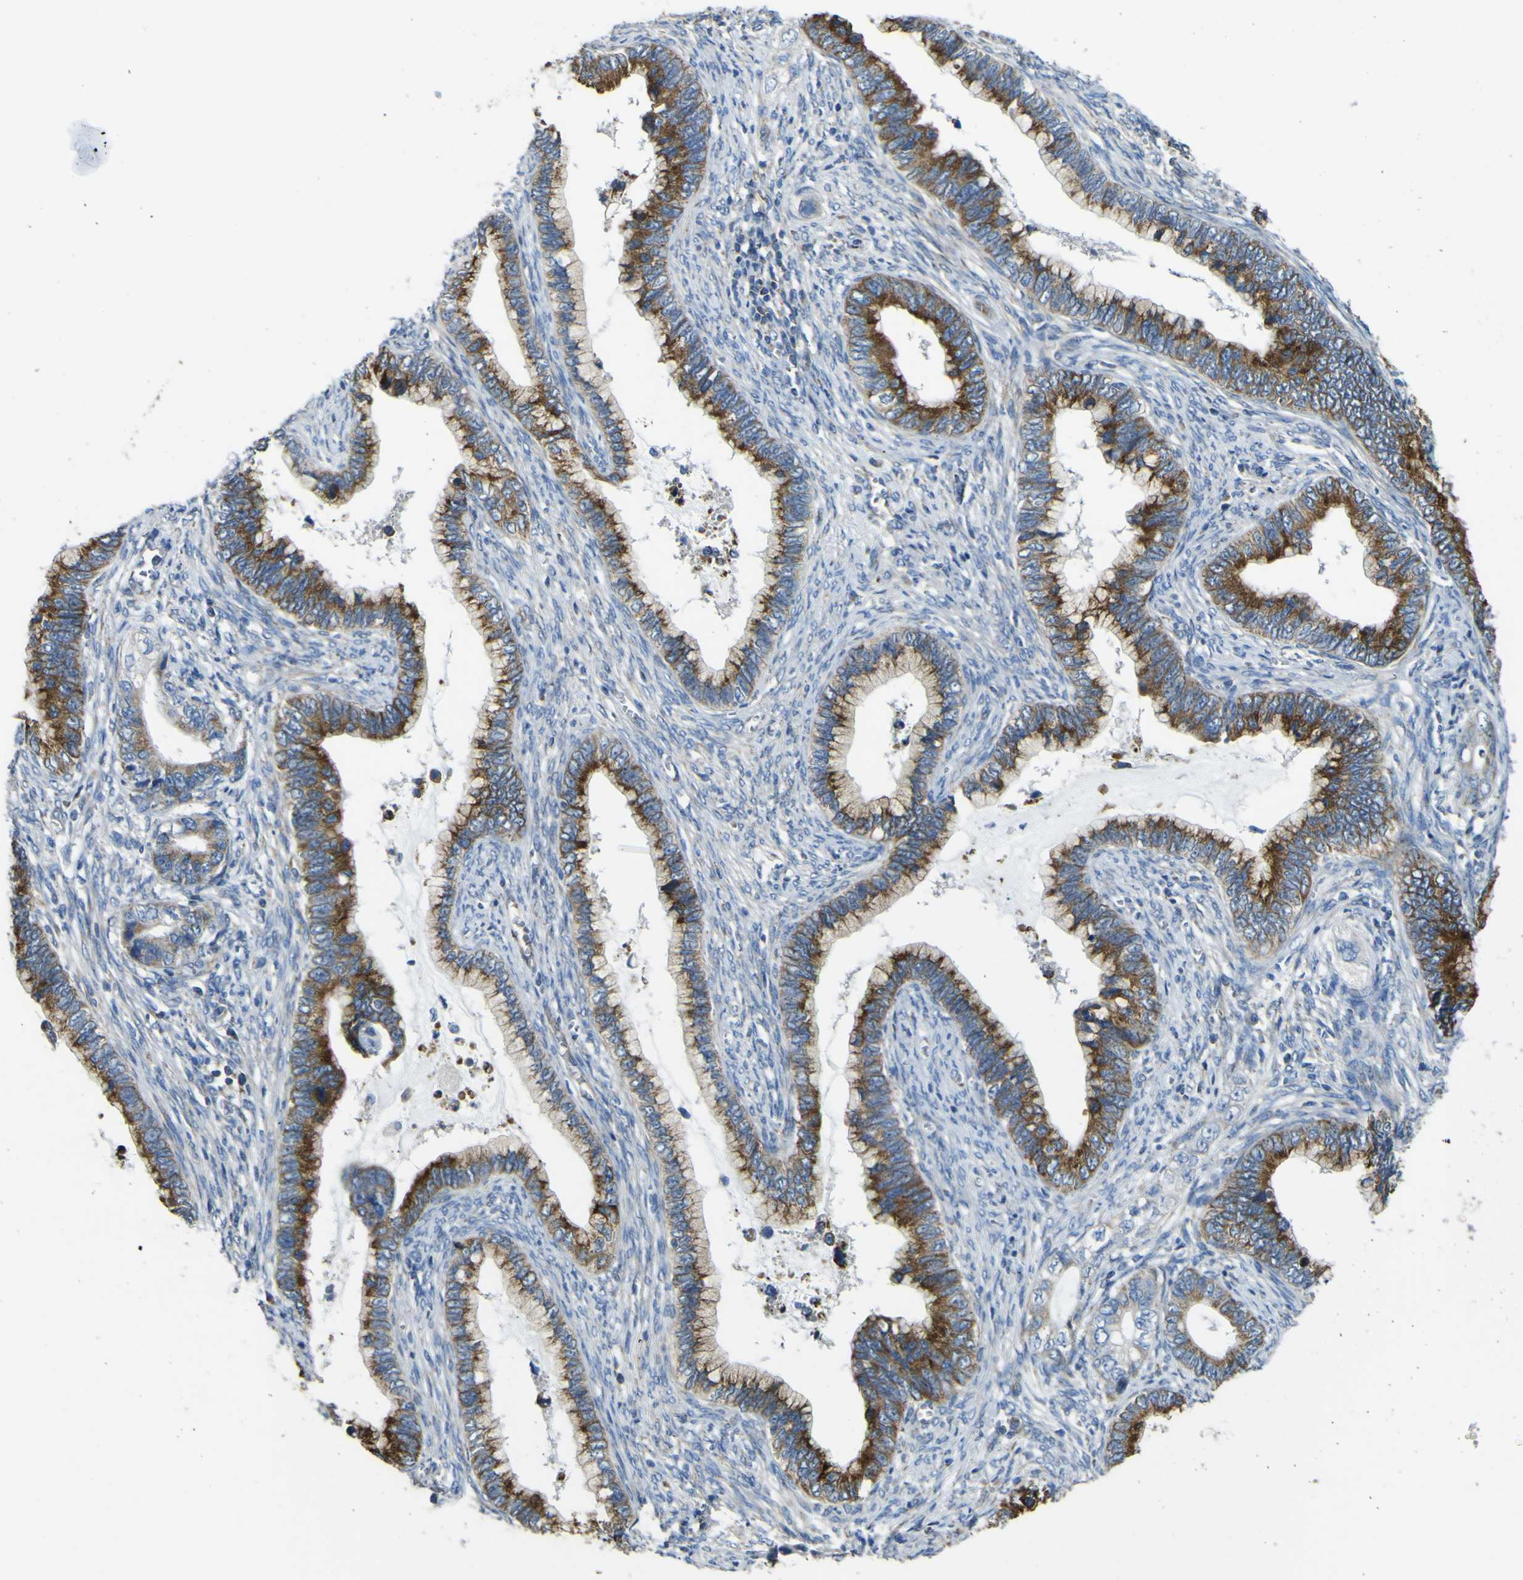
{"staining": {"intensity": "strong", "quantity": ">75%", "location": "cytoplasmic/membranous"}, "tissue": "cervical cancer", "cell_type": "Tumor cells", "image_type": "cancer", "snomed": [{"axis": "morphology", "description": "Adenocarcinoma, NOS"}, {"axis": "topography", "description": "Cervix"}], "caption": "This photomicrograph shows immunohistochemistry staining of human adenocarcinoma (cervical), with high strong cytoplasmic/membranous staining in about >75% of tumor cells.", "gene": "ALDH18A1", "patient": {"sex": "female", "age": 44}}